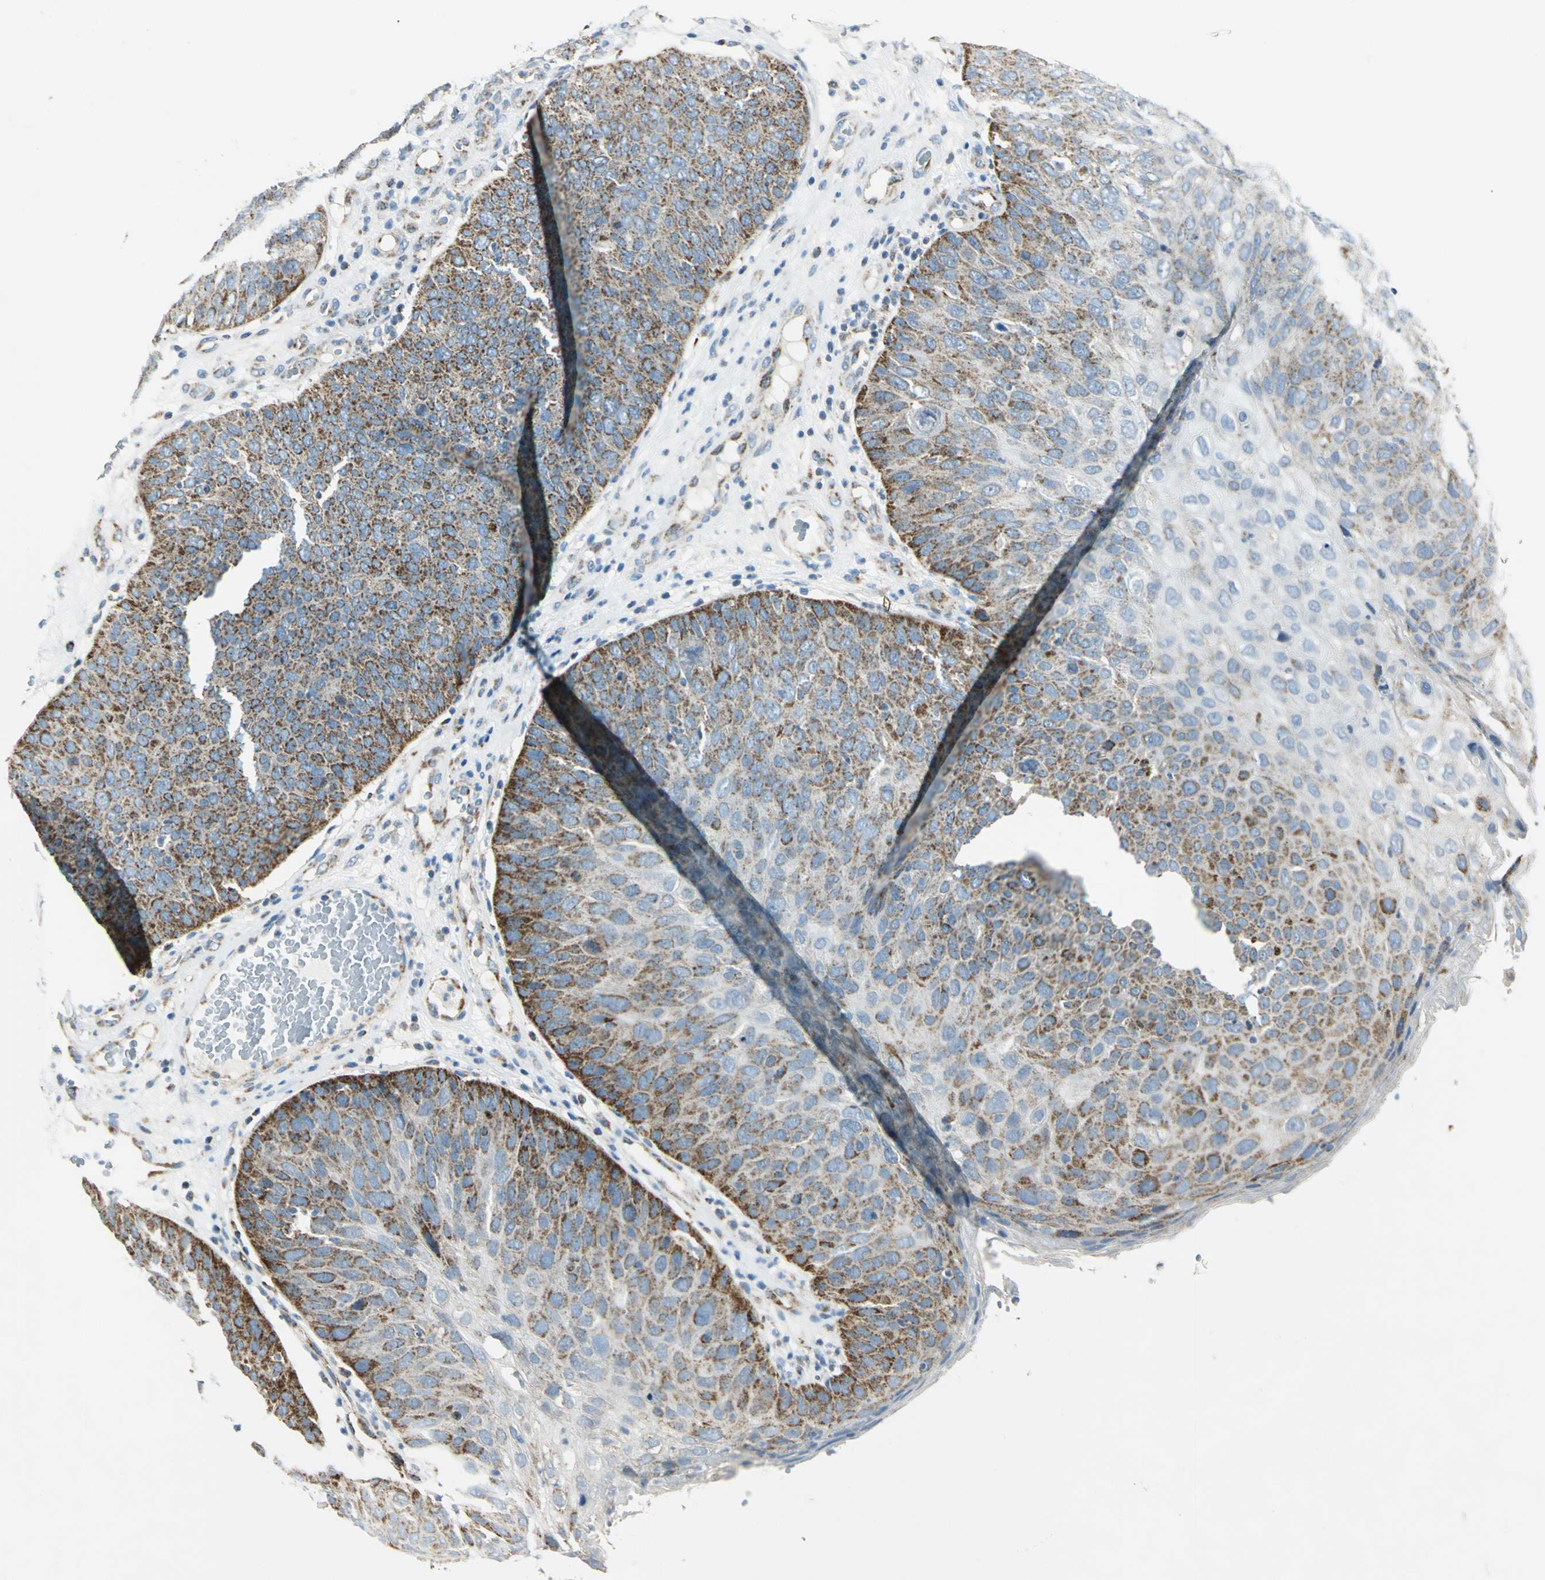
{"staining": {"intensity": "strong", "quantity": "25%-75%", "location": "cytoplasmic/membranous"}, "tissue": "skin cancer", "cell_type": "Tumor cells", "image_type": "cancer", "snomed": [{"axis": "morphology", "description": "Squamous cell carcinoma, NOS"}, {"axis": "topography", "description": "Skin"}], "caption": "Protein positivity by immunohistochemistry exhibits strong cytoplasmic/membranous expression in about 25%-75% of tumor cells in skin squamous cell carcinoma.", "gene": "ACADM", "patient": {"sex": "male", "age": 87}}